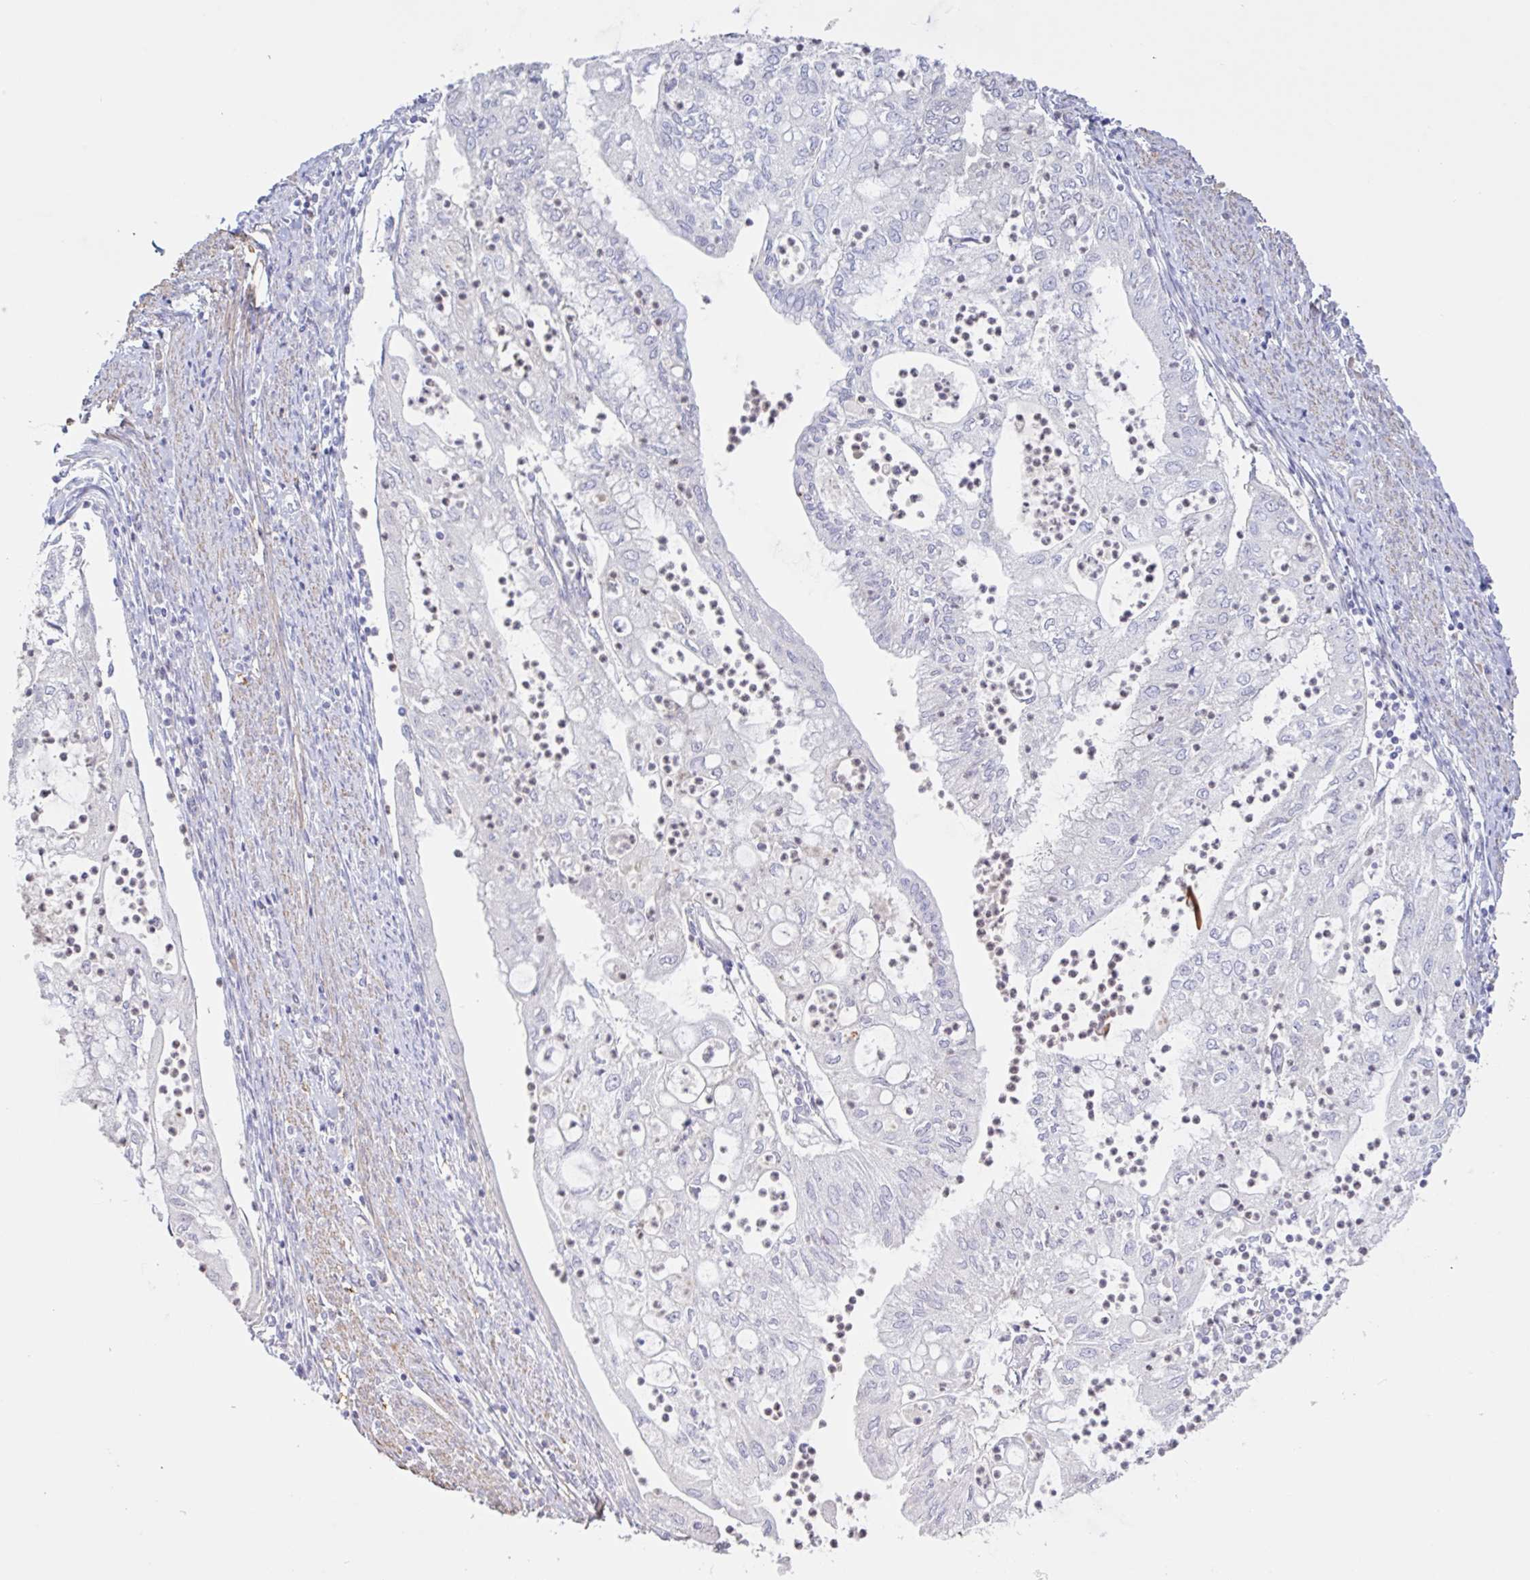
{"staining": {"intensity": "negative", "quantity": "none", "location": "none"}, "tissue": "endometrial cancer", "cell_type": "Tumor cells", "image_type": "cancer", "snomed": [{"axis": "morphology", "description": "Adenocarcinoma, NOS"}, {"axis": "topography", "description": "Endometrium"}], "caption": "Protein analysis of endometrial cancer displays no significant positivity in tumor cells.", "gene": "PYGM", "patient": {"sex": "female", "age": 75}}